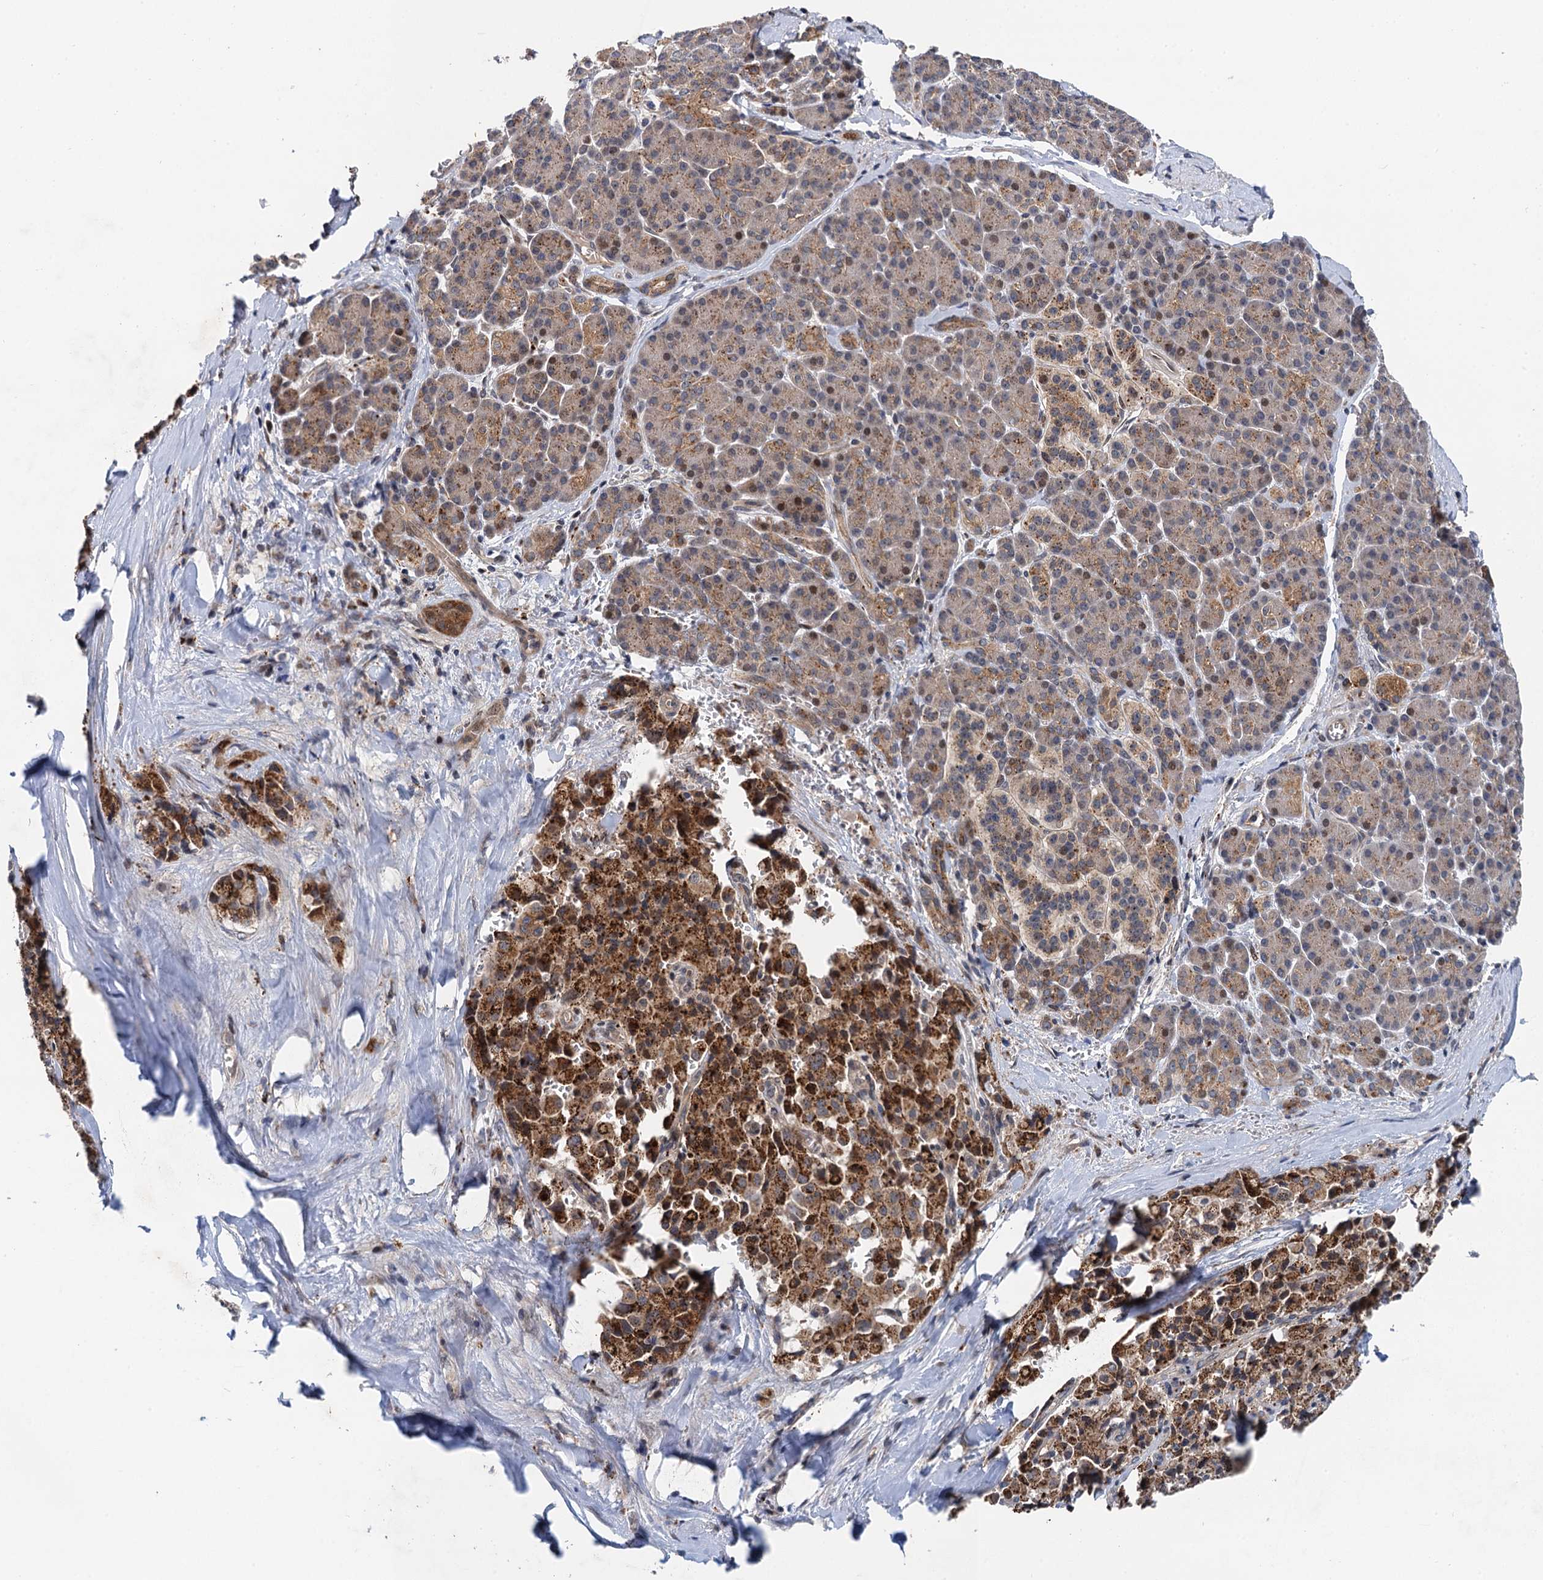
{"staining": {"intensity": "strong", "quantity": ">75%", "location": "cytoplasmic/membranous"}, "tissue": "pancreatic cancer", "cell_type": "Tumor cells", "image_type": "cancer", "snomed": [{"axis": "morphology", "description": "Adenocarcinoma, NOS"}, {"axis": "topography", "description": "Pancreas"}], "caption": "Pancreatic cancer was stained to show a protein in brown. There is high levels of strong cytoplasmic/membranous expression in about >75% of tumor cells.", "gene": "NLRP10", "patient": {"sex": "male", "age": 65}}